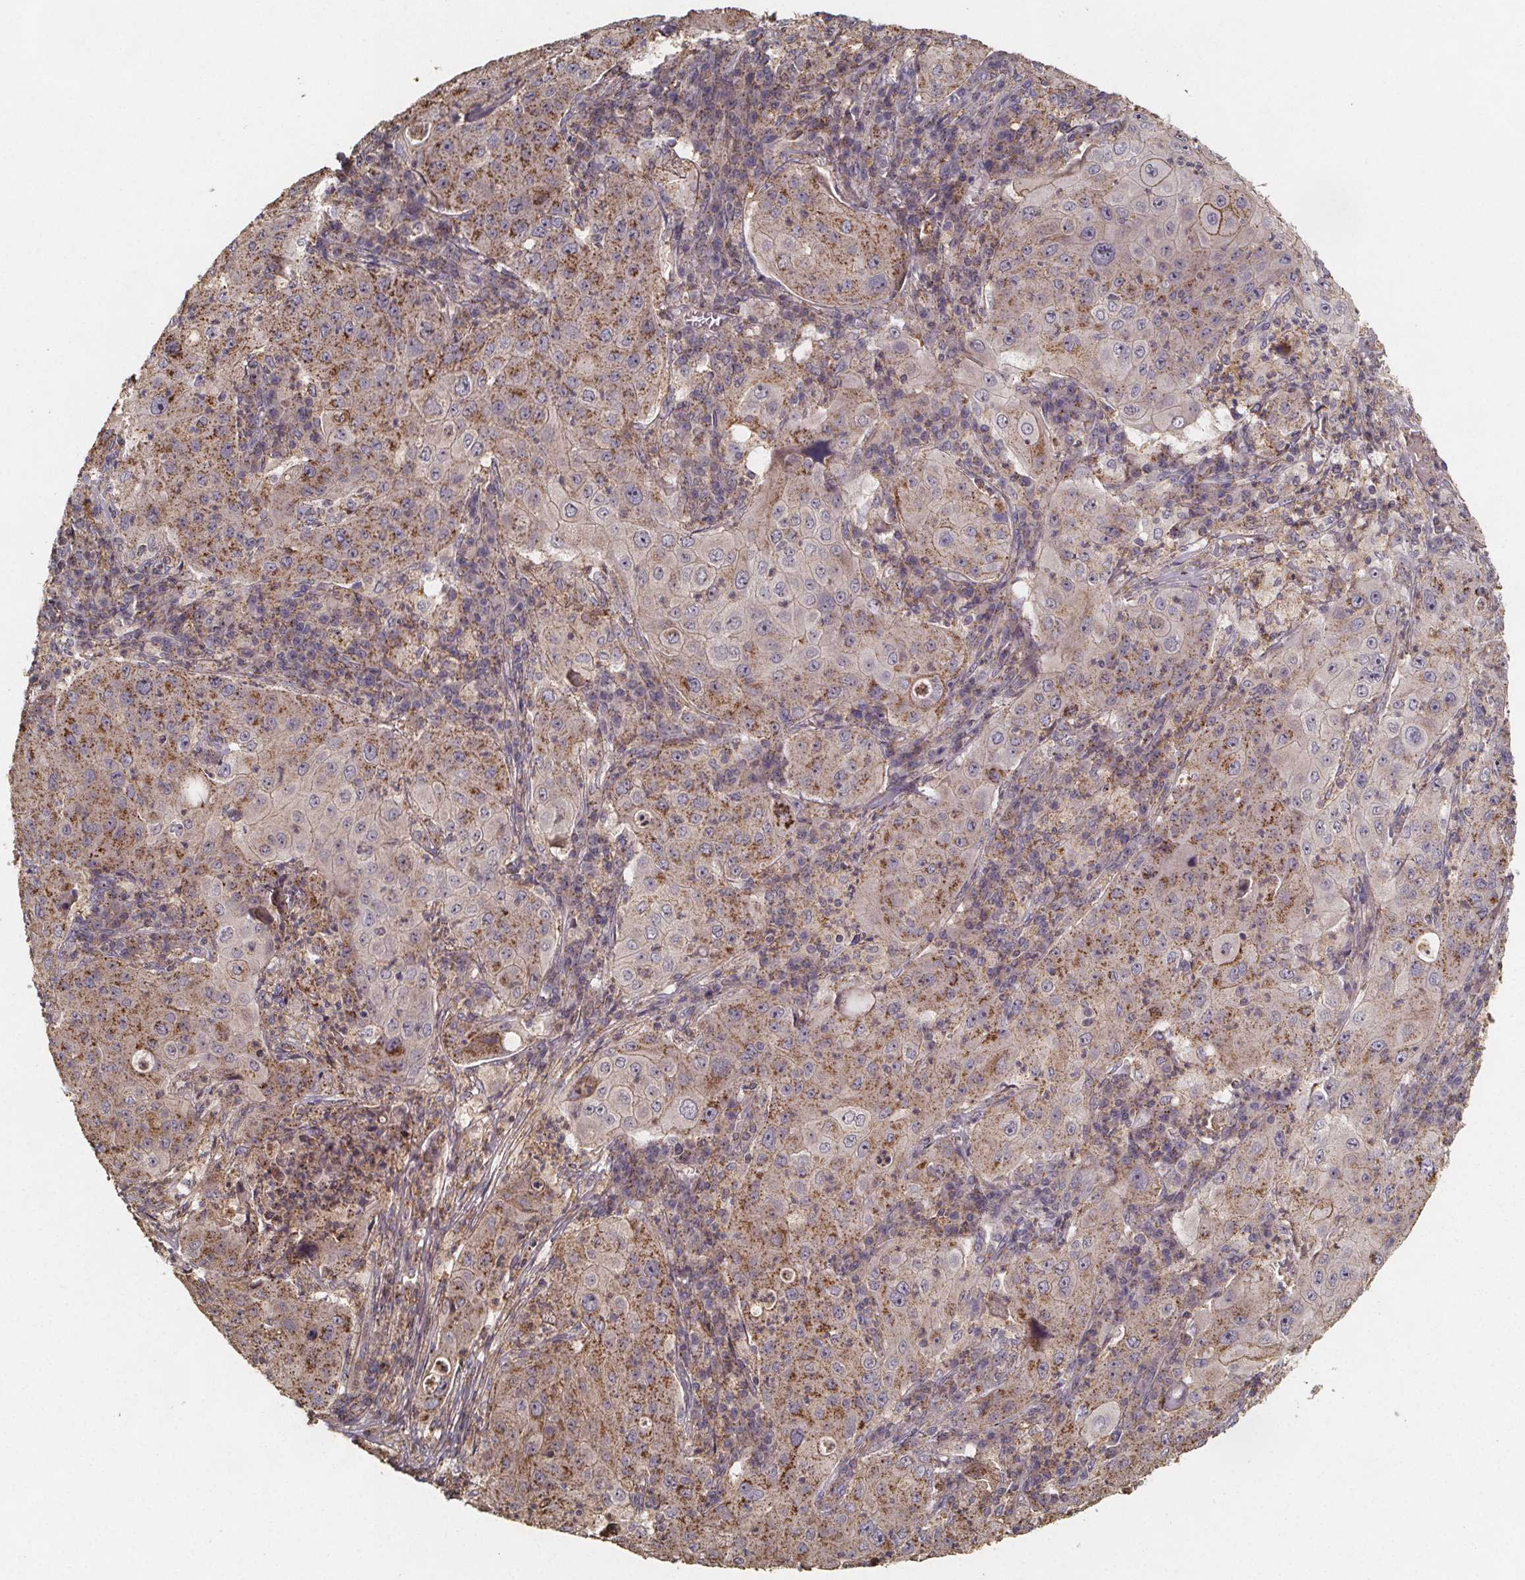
{"staining": {"intensity": "moderate", "quantity": ">75%", "location": "cytoplasmic/membranous"}, "tissue": "lung cancer", "cell_type": "Tumor cells", "image_type": "cancer", "snomed": [{"axis": "morphology", "description": "Squamous cell carcinoma, NOS"}, {"axis": "topography", "description": "Lung"}], "caption": "Immunohistochemistry (IHC) micrograph of human lung cancer stained for a protein (brown), which shows medium levels of moderate cytoplasmic/membranous expression in approximately >75% of tumor cells.", "gene": "ZNF879", "patient": {"sex": "female", "age": 59}}